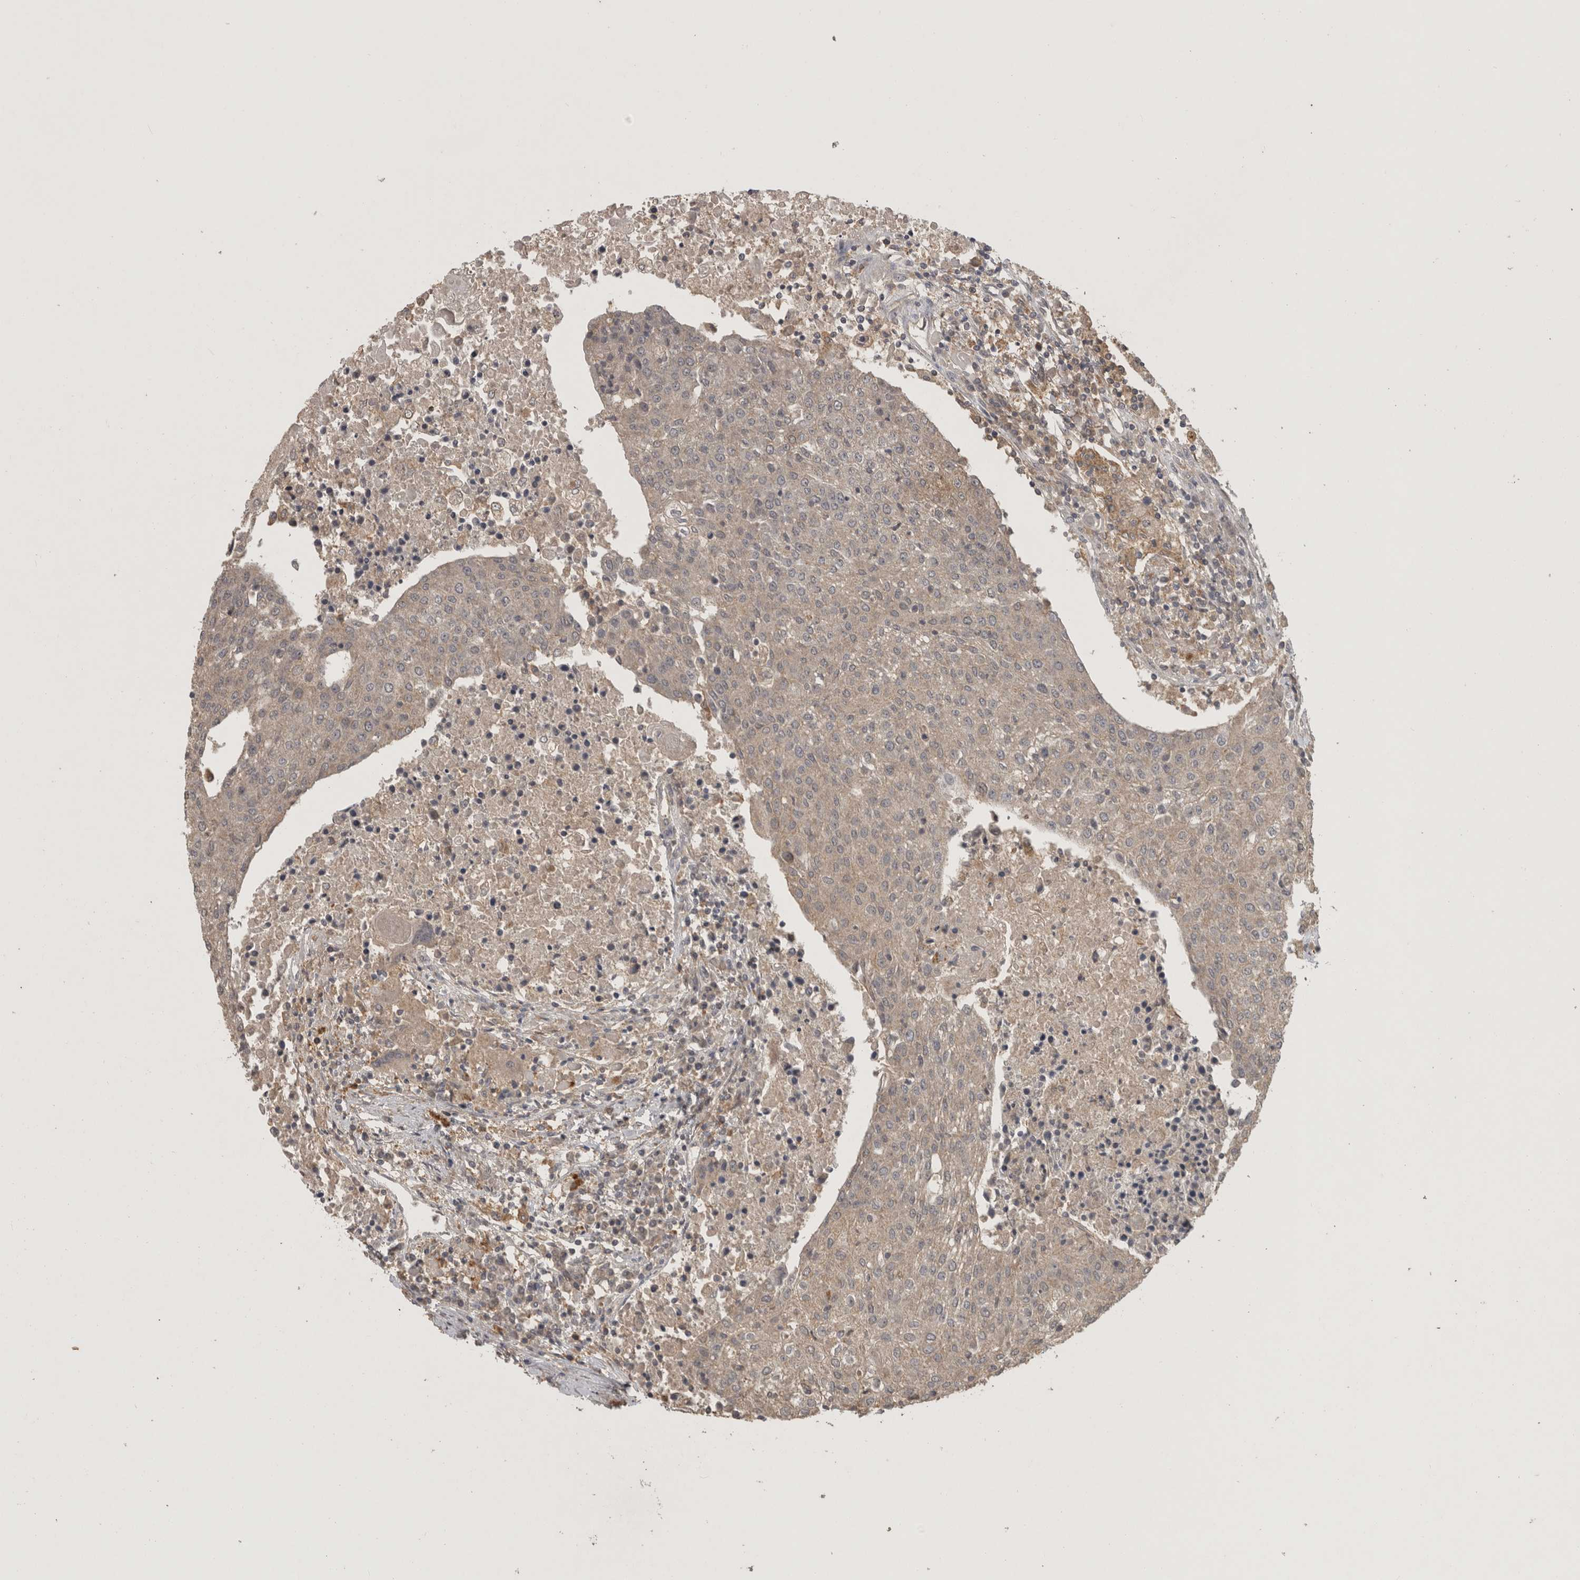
{"staining": {"intensity": "weak", "quantity": ">75%", "location": "cytoplasmic/membranous"}, "tissue": "urothelial cancer", "cell_type": "Tumor cells", "image_type": "cancer", "snomed": [{"axis": "morphology", "description": "Urothelial carcinoma, High grade"}, {"axis": "topography", "description": "Urinary bladder"}], "caption": "IHC micrograph of neoplastic tissue: human high-grade urothelial carcinoma stained using IHC exhibits low levels of weak protein expression localized specifically in the cytoplasmic/membranous of tumor cells, appearing as a cytoplasmic/membranous brown color.", "gene": "ADAMTS4", "patient": {"sex": "female", "age": 85}}